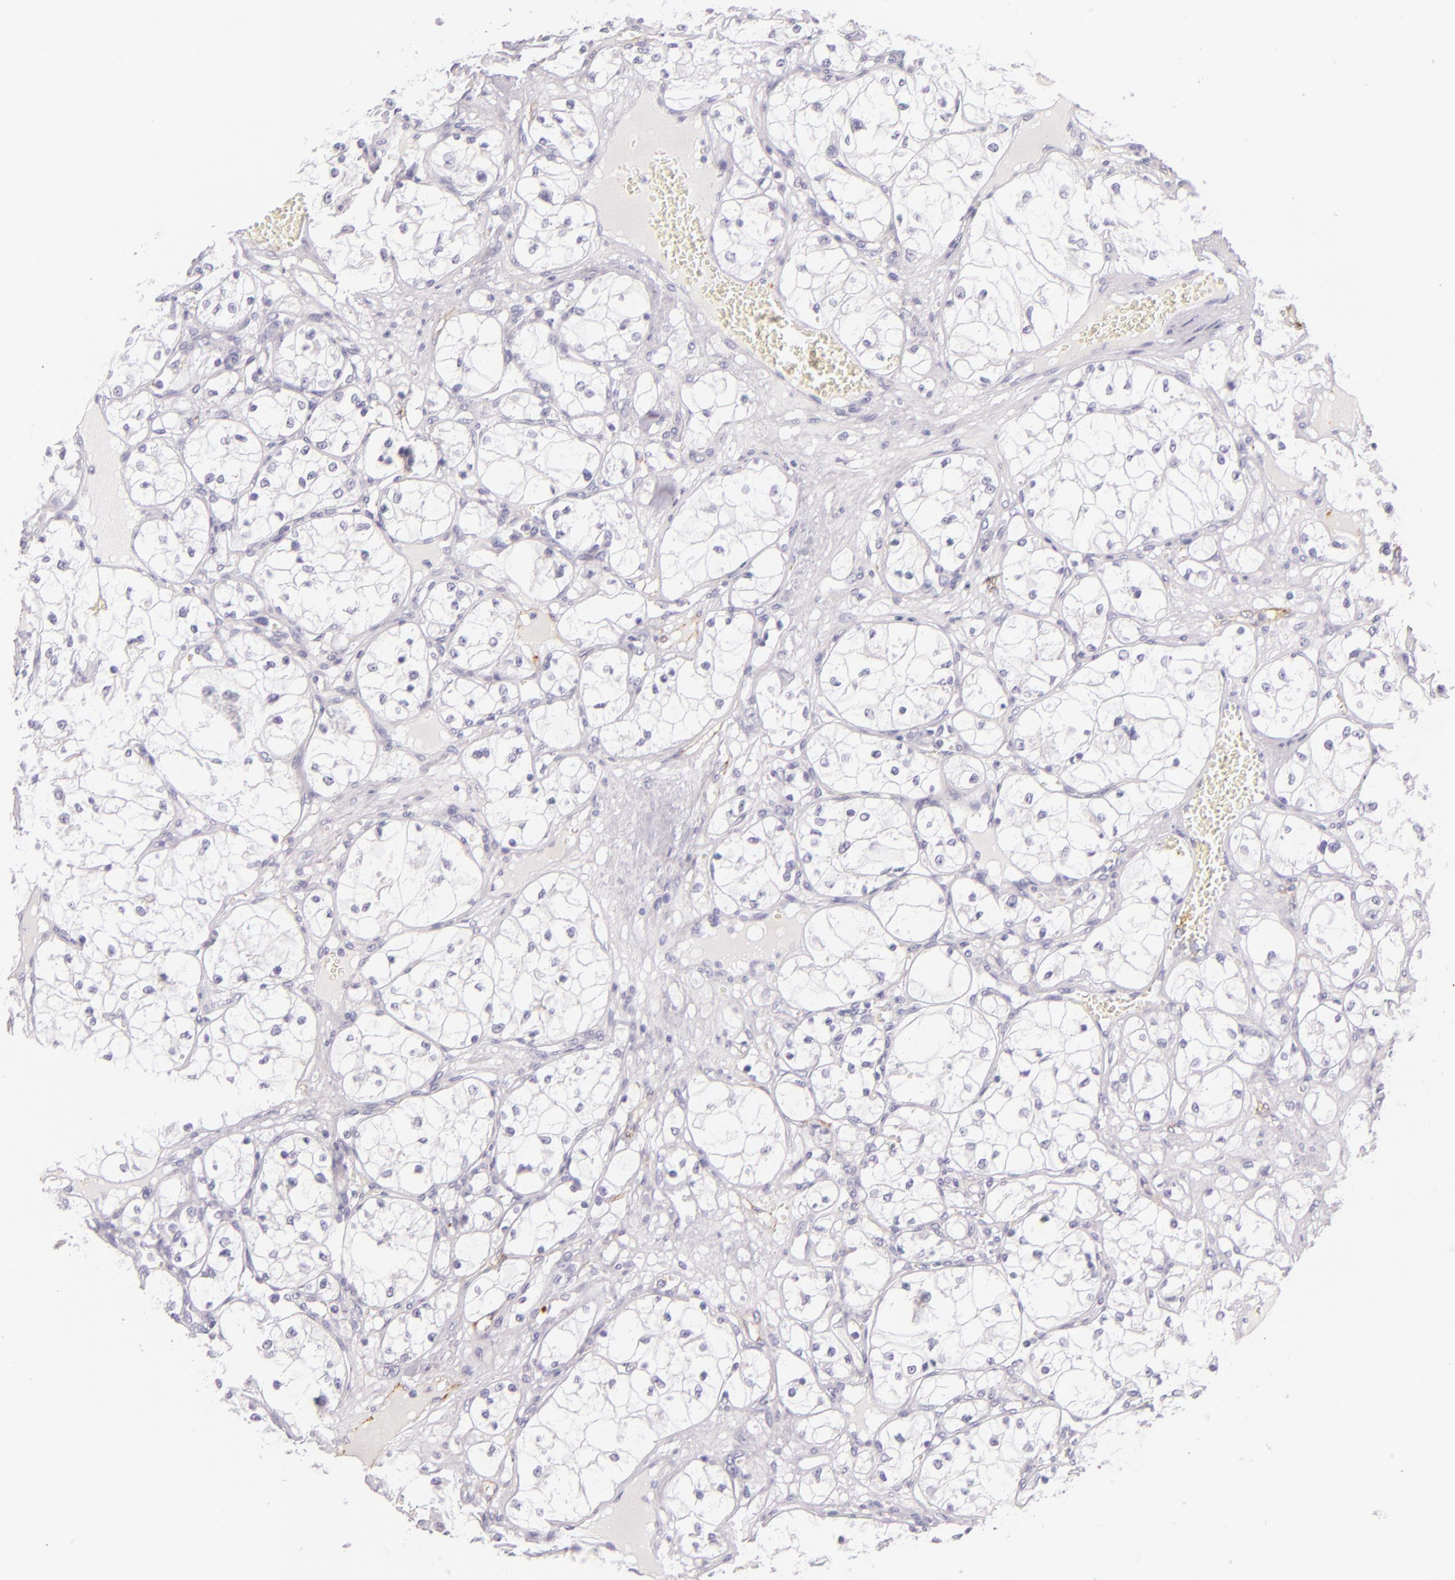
{"staining": {"intensity": "negative", "quantity": "none", "location": "none"}, "tissue": "renal cancer", "cell_type": "Tumor cells", "image_type": "cancer", "snomed": [{"axis": "morphology", "description": "Adenocarcinoma, NOS"}, {"axis": "topography", "description": "Kidney"}], "caption": "Adenocarcinoma (renal) was stained to show a protein in brown. There is no significant staining in tumor cells.", "gene": "SELP", "patient": {"sex": "male", "age": 61}}